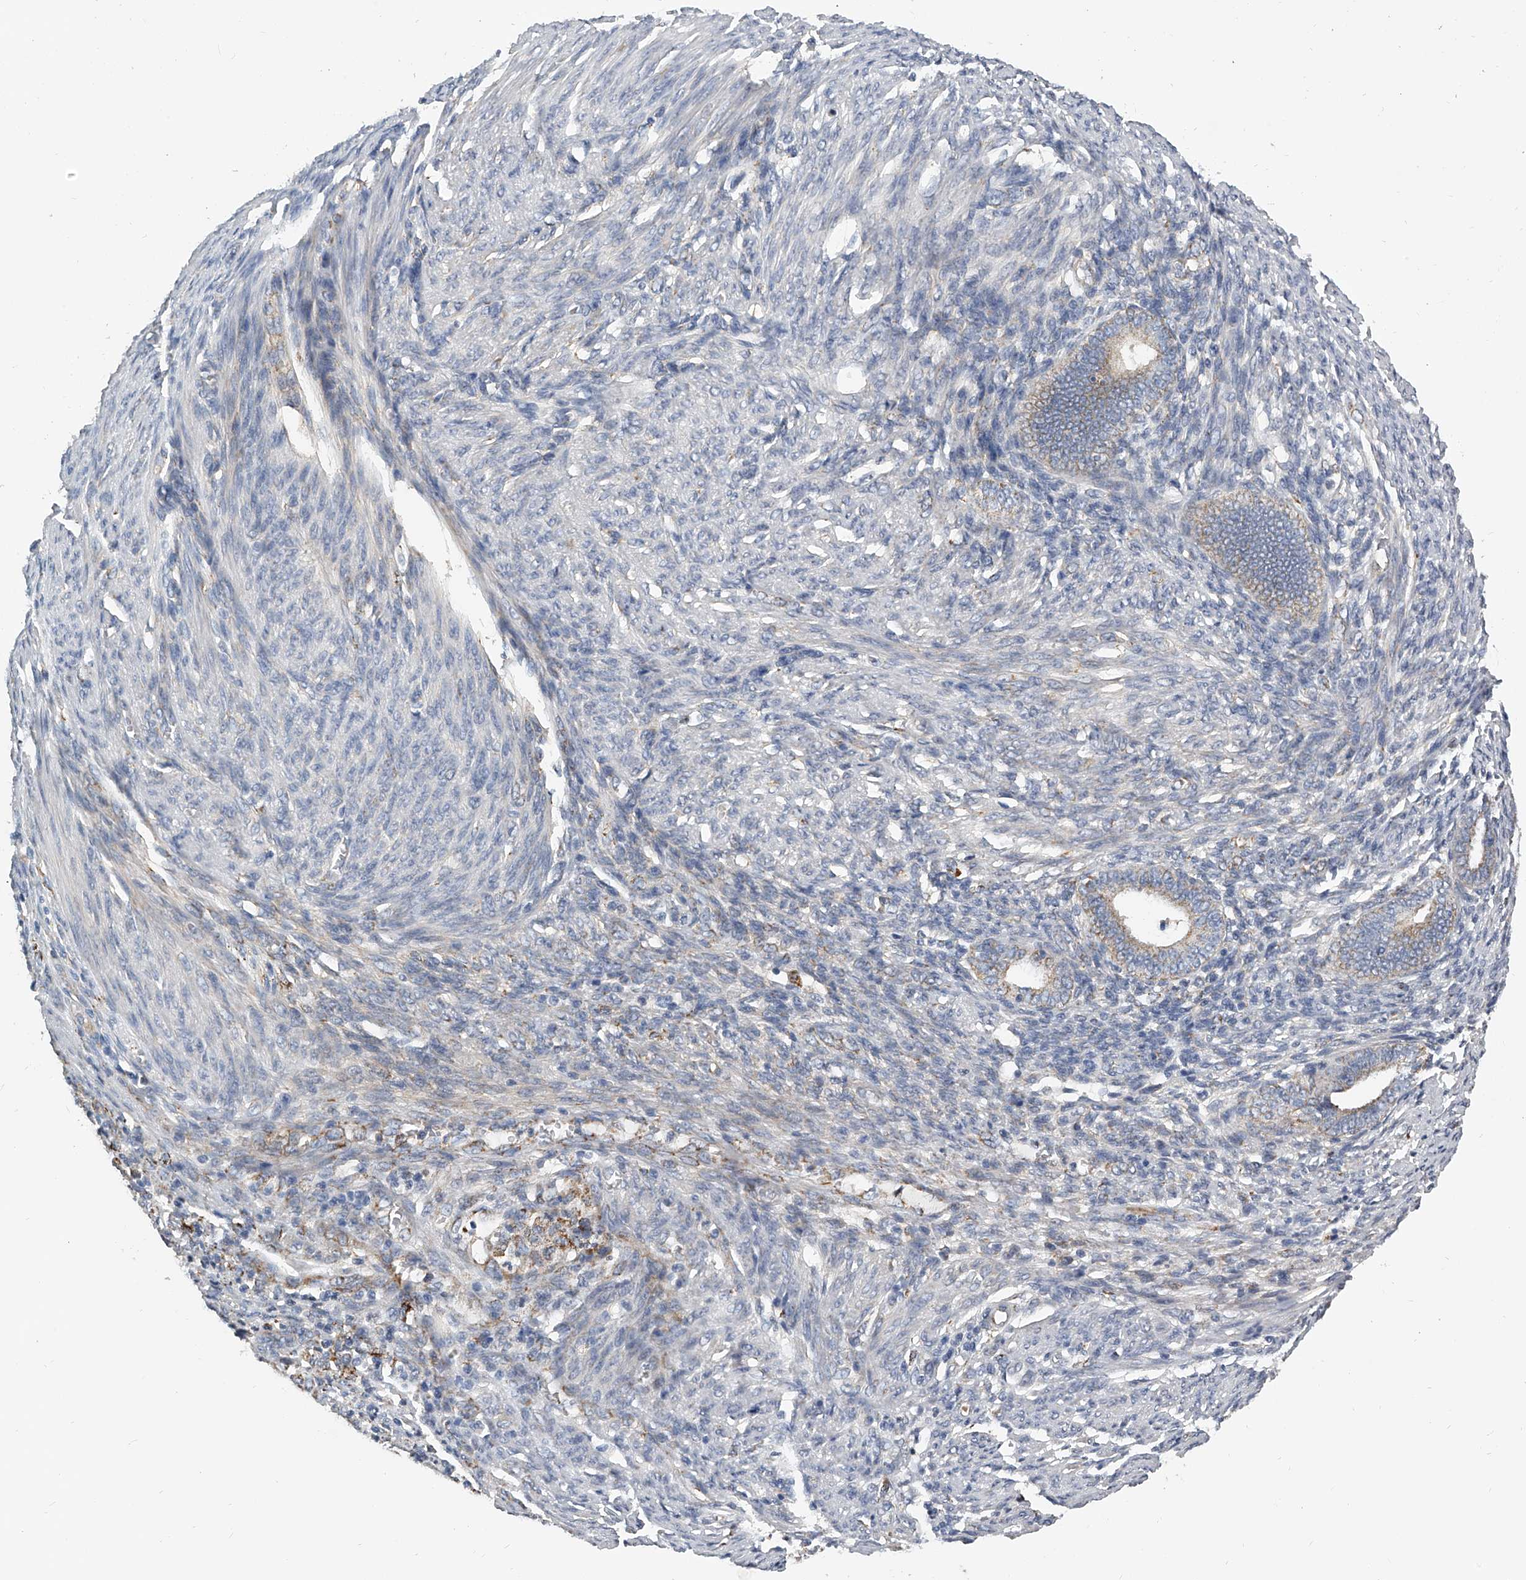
{"staining": {"intensity": "weak", "quantity": "<25%", "location": "cytoplasmic/membranous"}, "tissue": "endometrial cancer", "cell_type": "Tumor cells", "image_type": "cancer", "snomed": [{"axis": "morphology", "description": "Adenocarcinoma, NOS"}, {"axis": "topography", "description": "Endometrium"}], "caption": "Immunohistochemical staining of endometrial adenocarcinoma exhibits no significant staining in tumor cells.", "gene": "KLHL7", "patient": {"sex": "female", "age": 51}}